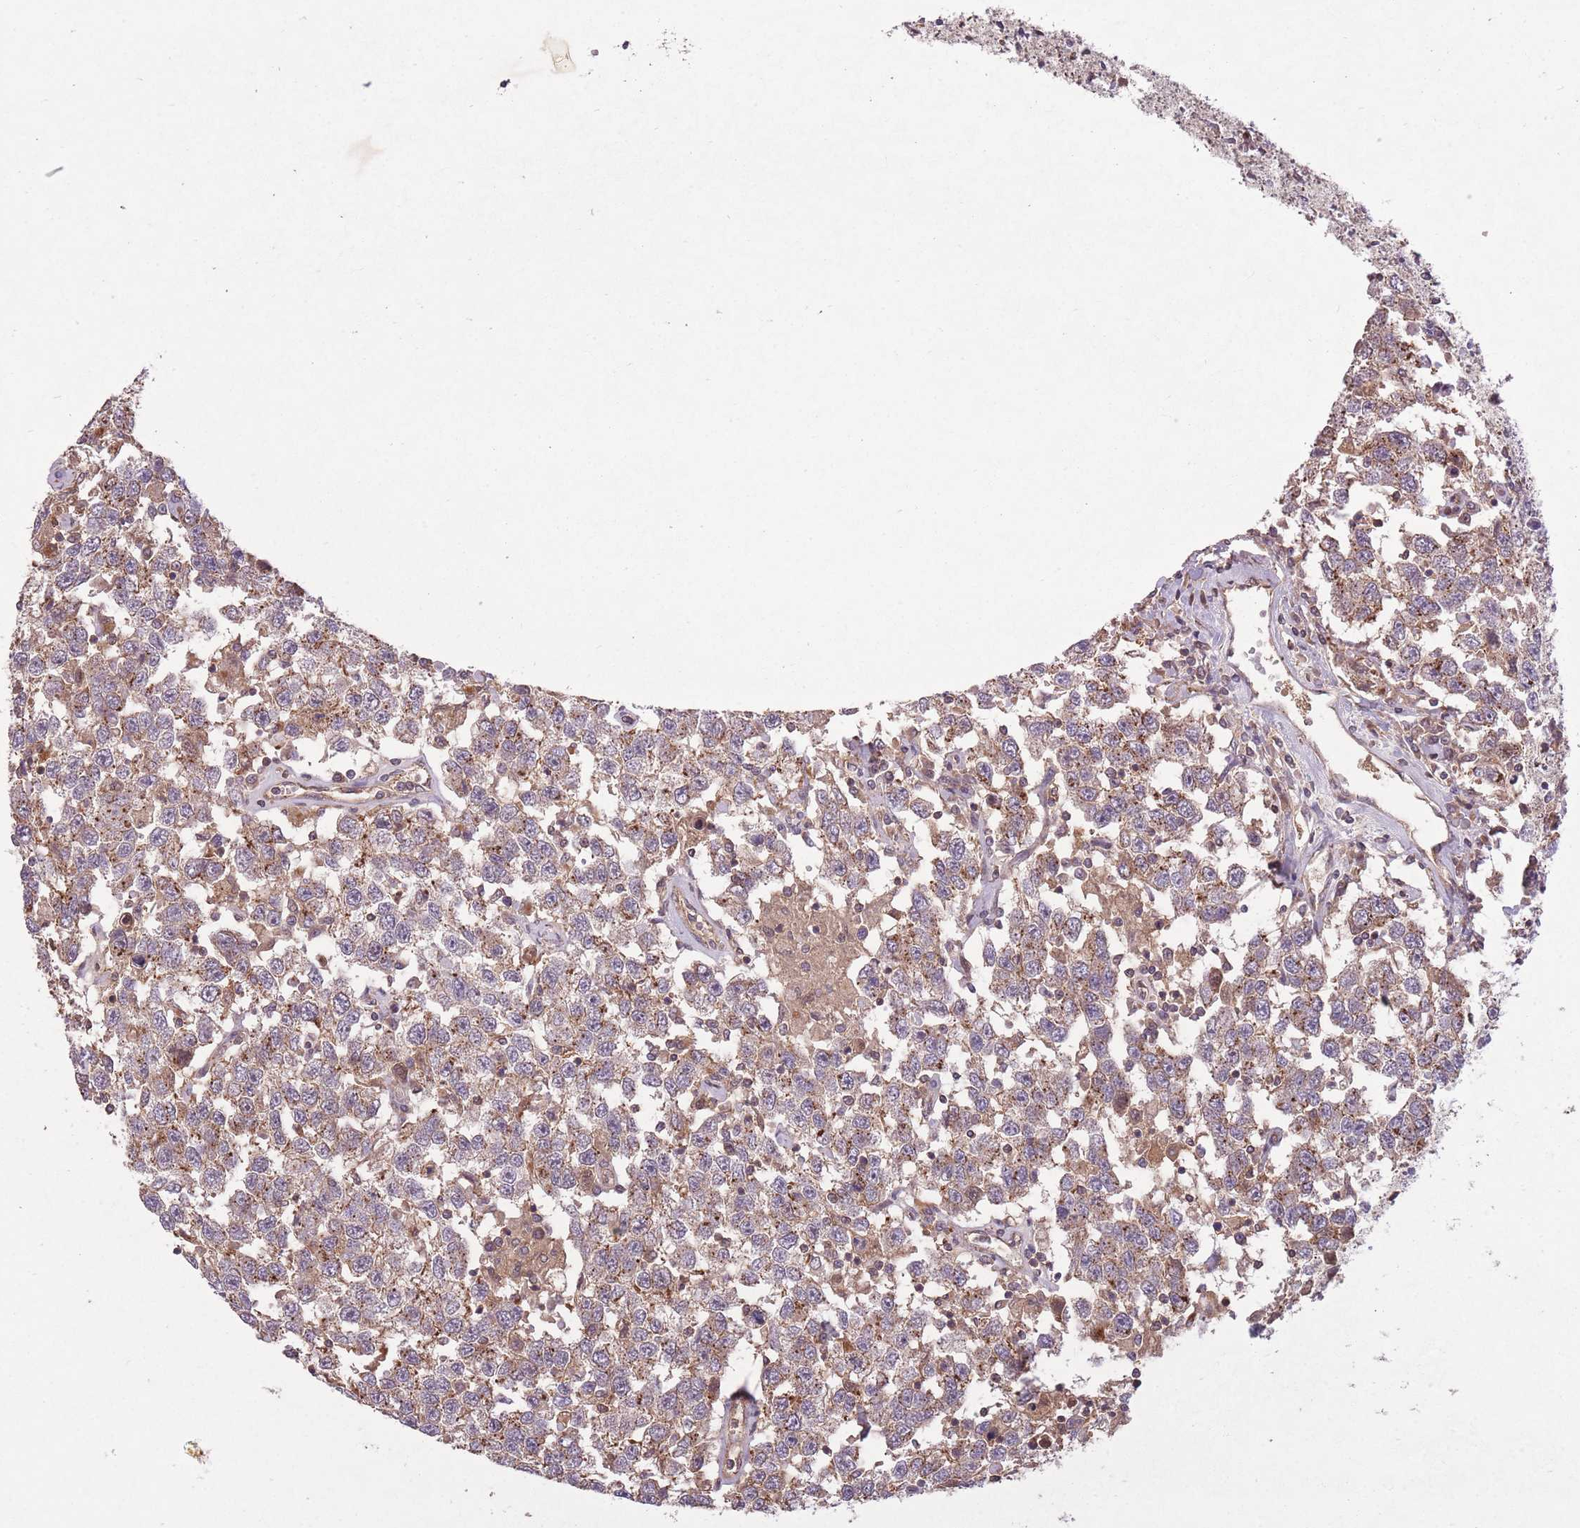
{"staining": {"intensity": "moderate", "quantity": ">75%", "location": "cytoplasmic/membranous"}, "tissue": "testis cancer", "cell_type": "Tumor cells", "image_type": "cancer", "snomed": [{"axis": "morphology", "description": "Seminoma, NOS"}, {"axis": "topography", "description": "Testis"}], "caption": "A high-resolution micrograph shows immunohistochemistry (IHC) staining of testis seminoma, which shows moderate cytoplasmic/membranous expression in about >75% of tumor cells. The protein is stained brown, and the nuclei are stained in blue (DAB IHC with brightfield microscopy, high magnification).", "gene": "POLR3F", "patient": {"sex": "male", "age": 41}}